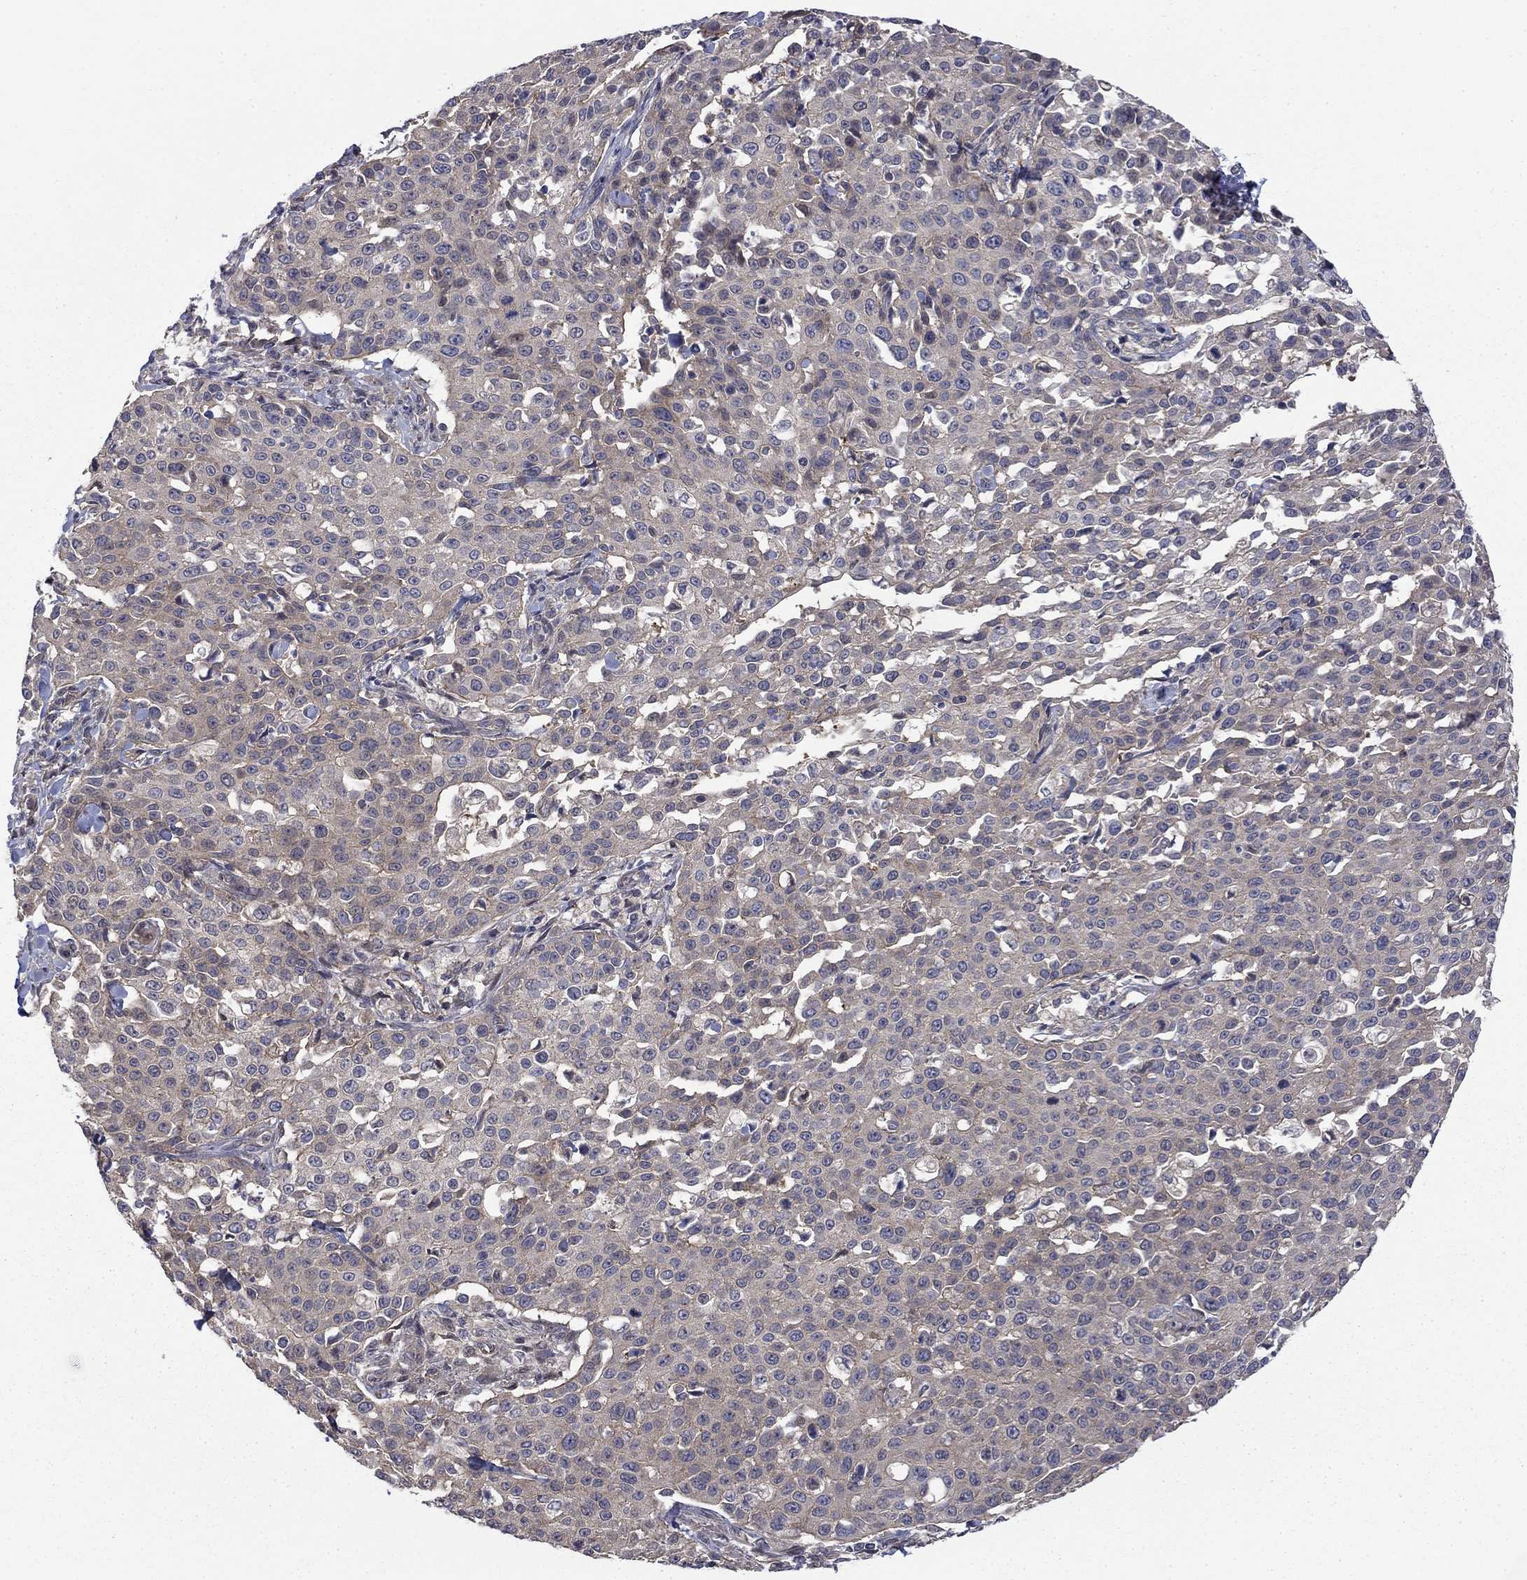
{"staining": {"intensity": "negative", "quantity": "none", "location": "none"}, "tissue": "cervical cancer", "cell_type": "Tumor cells", "image_type": "cancer", "snomed": [{"axis": "morphology", "description": "Squamous cell carcinoma, NOS"}, {"axis": "topography", "description": "Cervix"}], "caption": "Immunohistochemistry (IHC) photomicrograph of human cervical cancer stained for a protein (brown), which reveals no staining in tumor cells.", "gene": "PDZD2", "patient": {"sex": "female", "age": 26}}